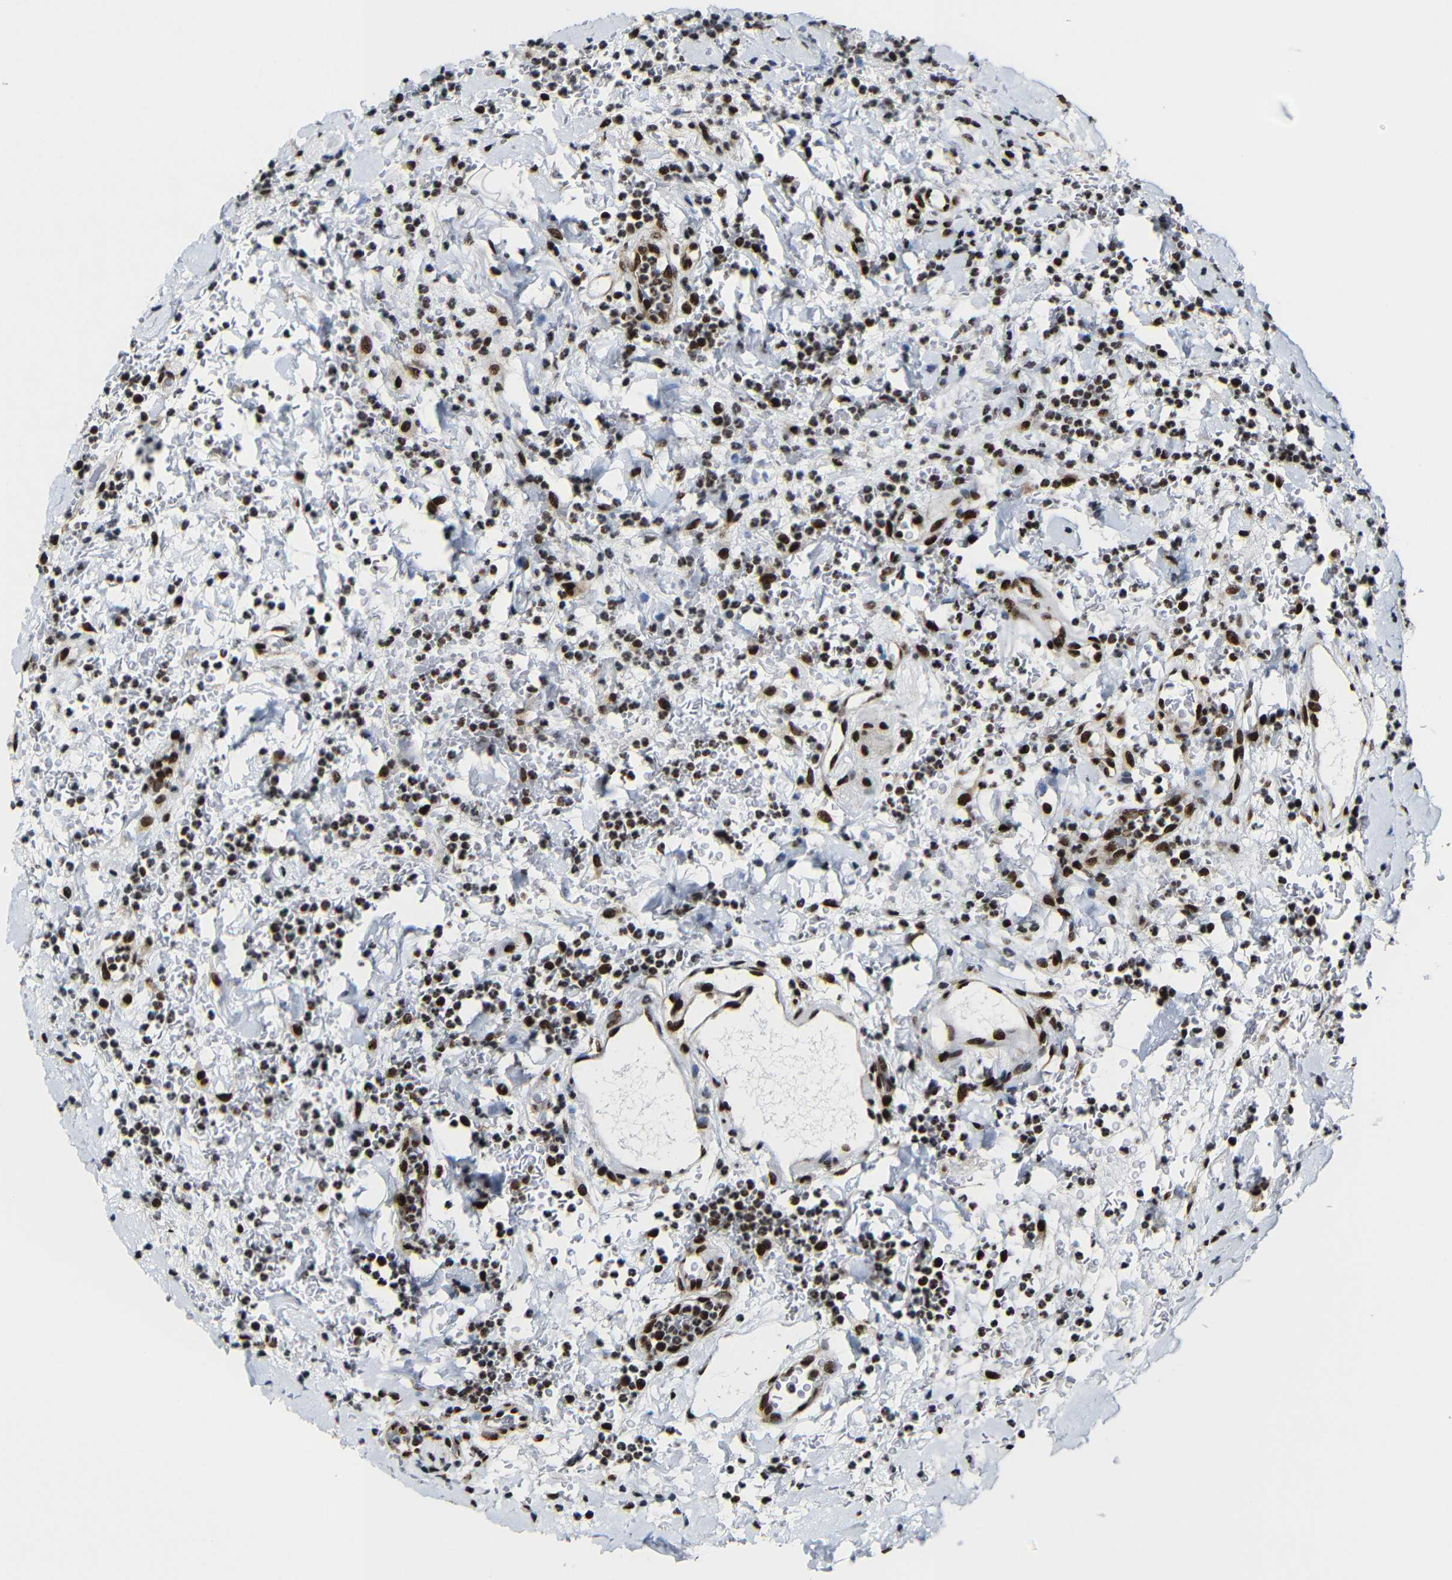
{"staining": {"intensity": "strong", "quantity": ">75%", "location": "nuclear"}, "tissue": "stomach", "cell_type": "Glandular cells", "image_type": "normal", "snomed": [{"axis": "morphology", "description": "Normal tissue, NOS"}, {"axis": "topography", "description": "Stomach, upper"}], "caption": "The micrograph displays staining of normal stomach, revealing strong nuclear protein staining (brown color) within glandular cells. The staining was performed using DAB to visualize the protein expression in brown, while the nuclei were stained in blue with hematoxylin (Magnification: 20x).", "gene": "PTBP1", "patient": {"sex": "male", "age": 68}}